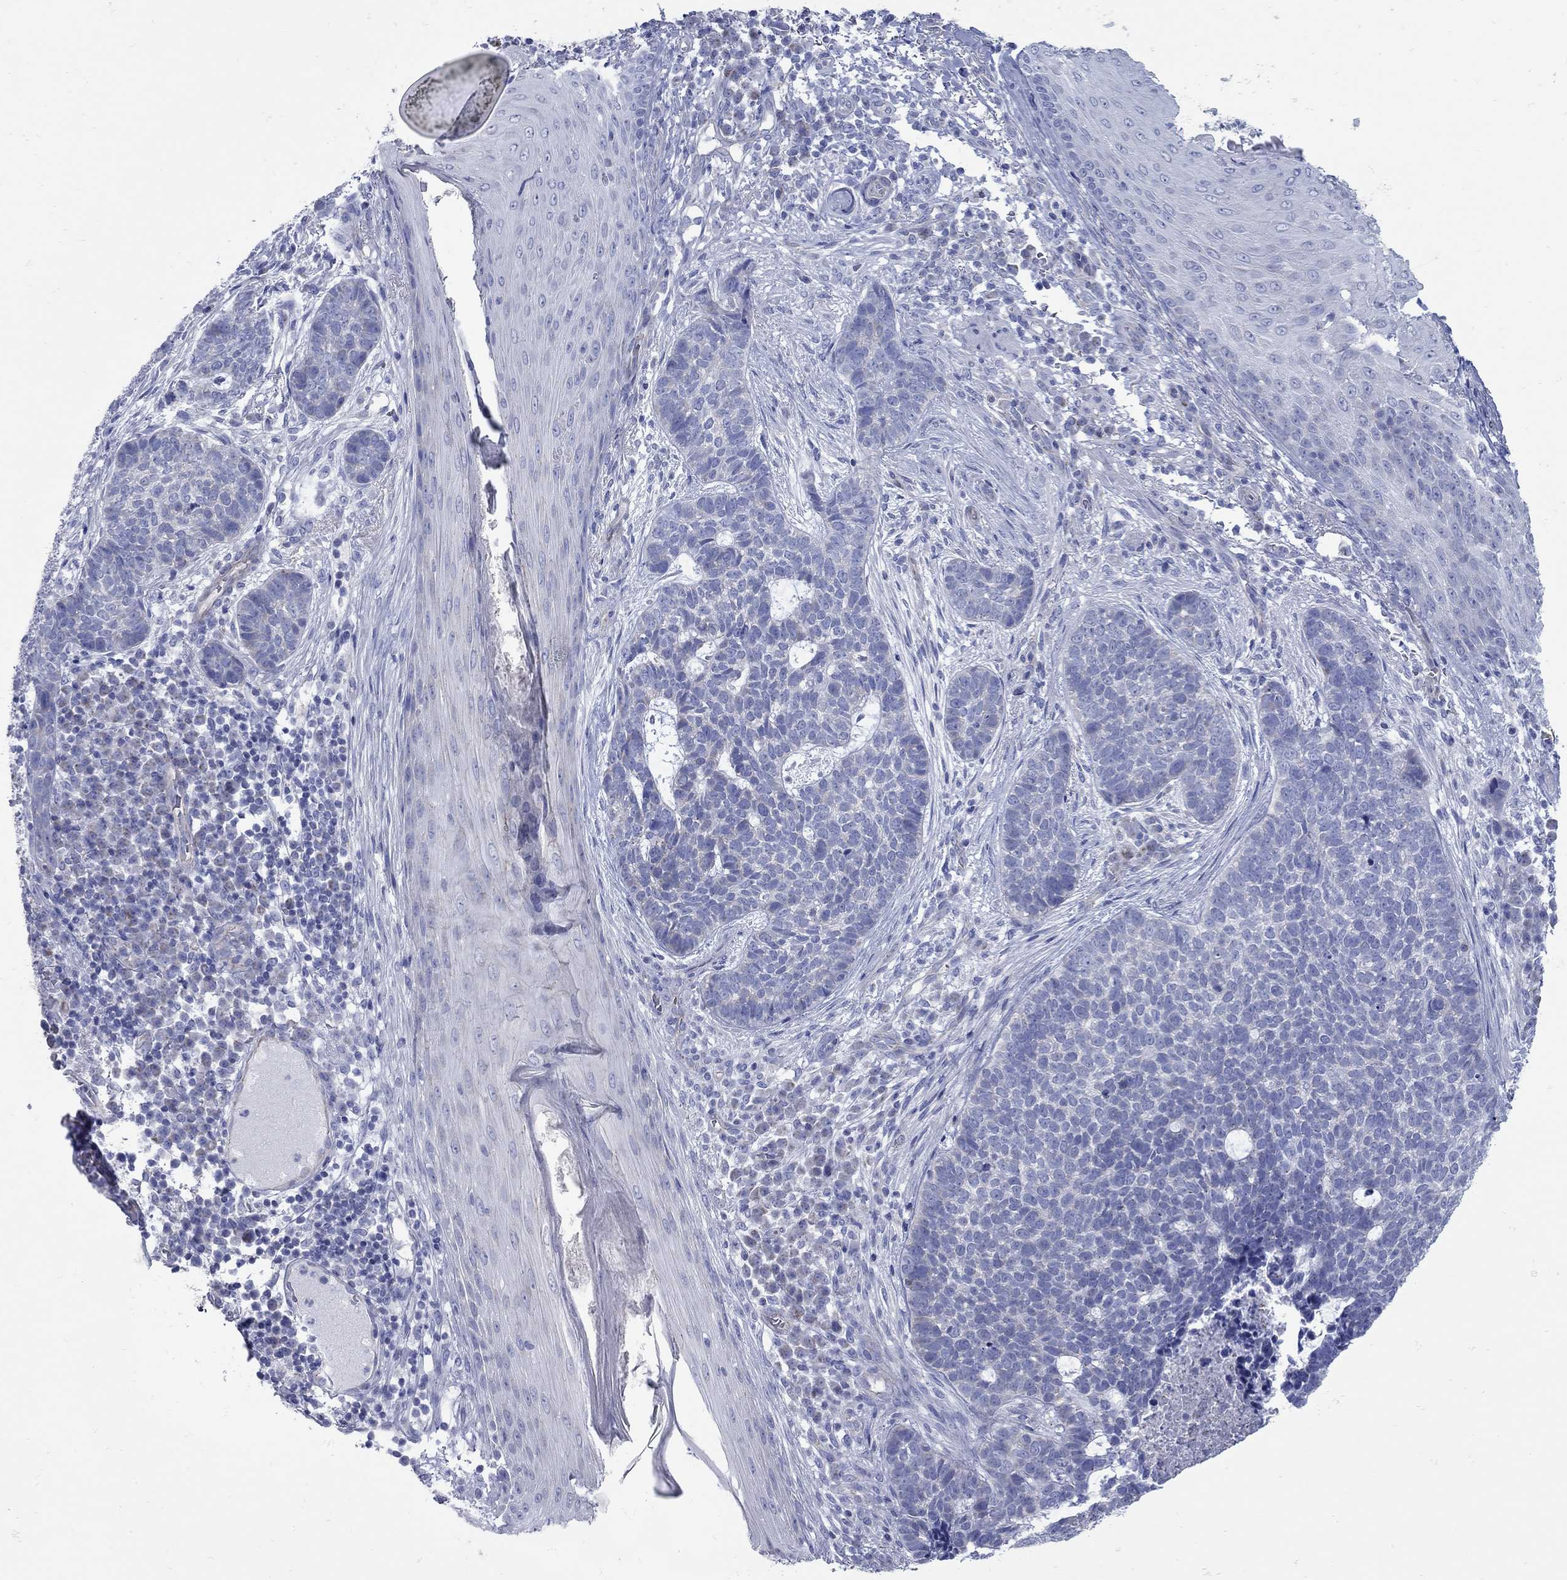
{"staining": {"intensity": "negative", "quantity": "none", "location": "none"}, "tissue": "skin cancer", "cell_type": "Tumor cells", "image_type": "cancer", "snomed": [{"axis": "morphology", "description": "Basal cell carcinoma"}, {"axis": "topography", "description": "Skin"}], "caption": "A high-resolution histopathology image shows immunohistochemistry (IHC) staining of skin basal cell carcinoma, which exhibits no significant staining in tumor cells.", "gene": "PDZD3", "patient": {"sex": "female", "age": 69}}